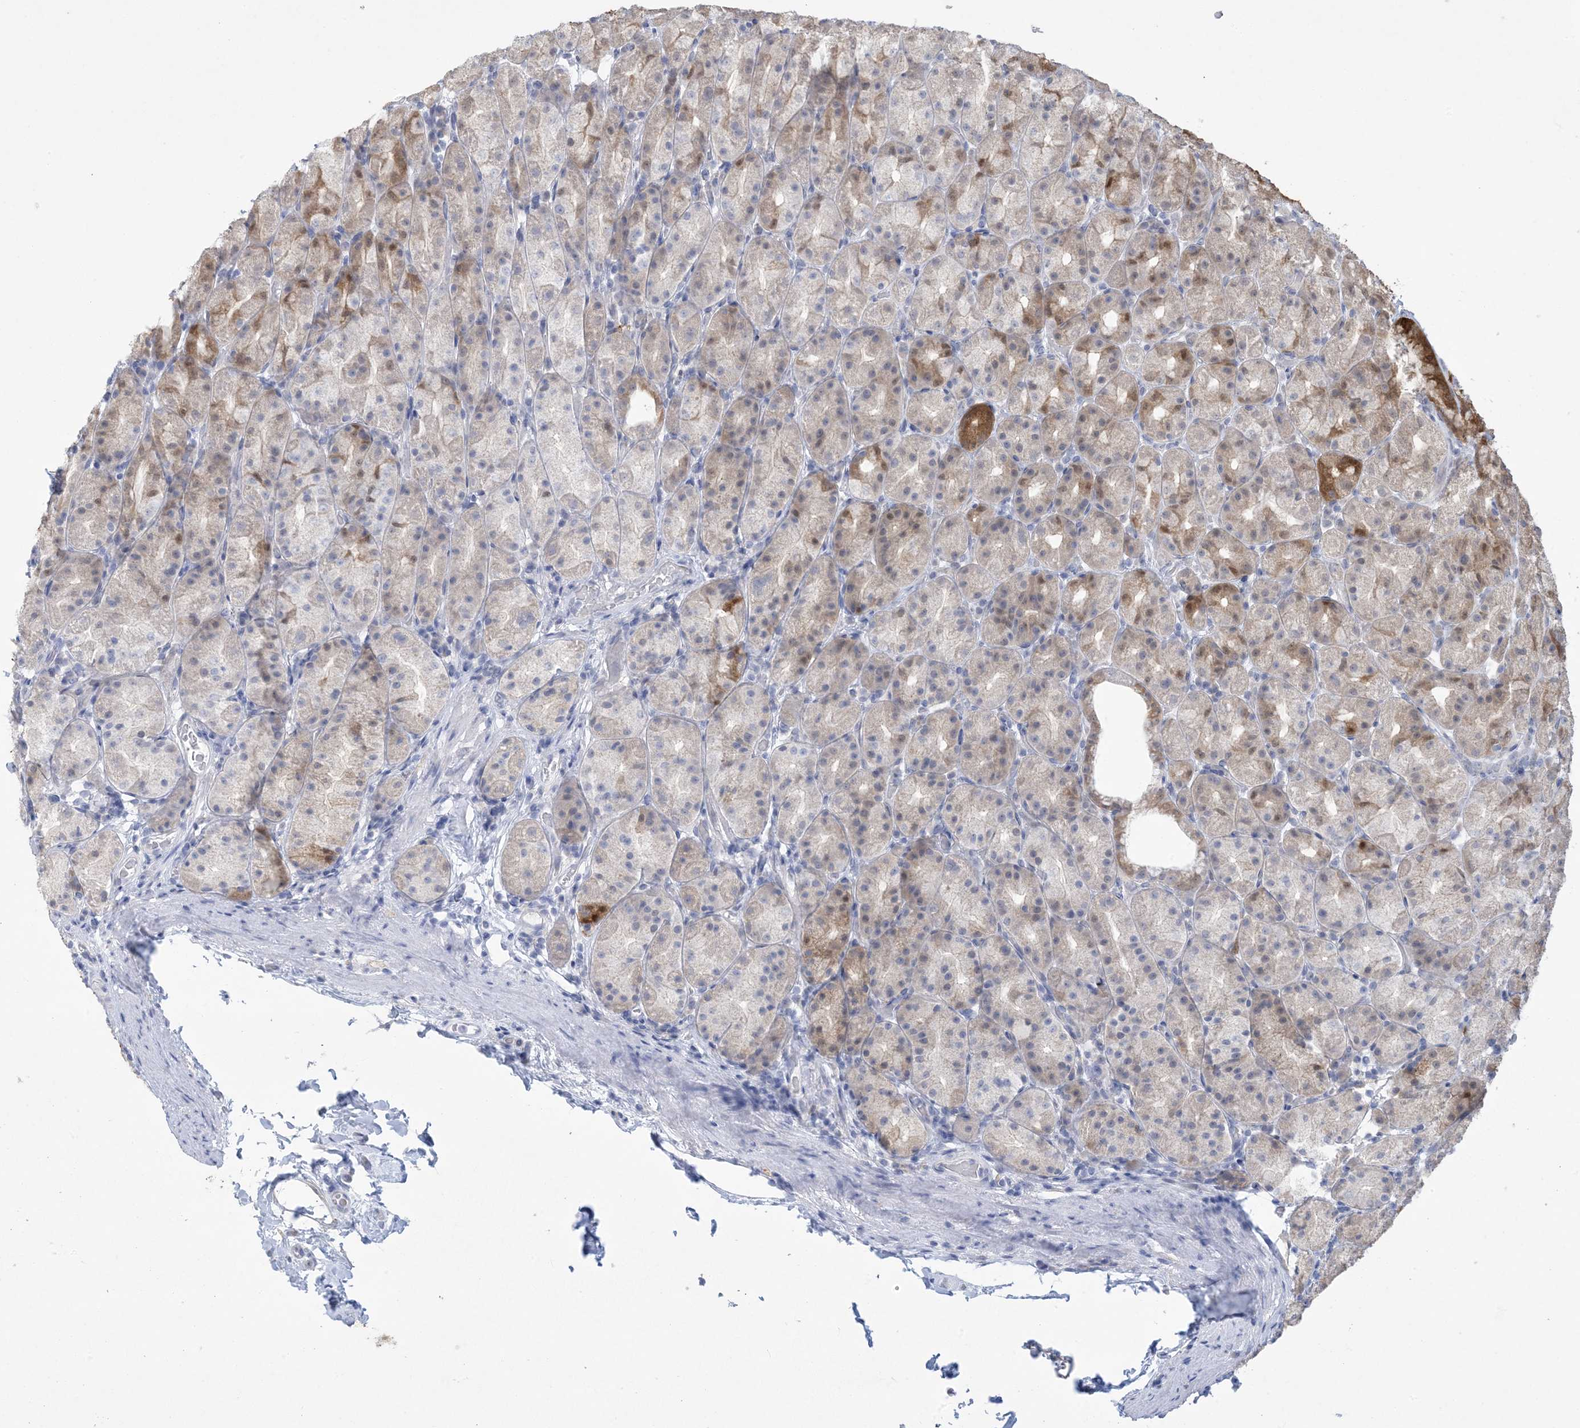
{"staining": {"intensity": "strong", "quantity": "<25%", "location": "cytoplasmic/membranous"}, "tissue": "stomach", "cell_type": "Glandular cells", "image_type": "normal", "snomed": [{"axis": "morphology", "description": "Normal tissue, NOS"}, {"axis": "topography", "description": "Stomach, upper"}], "caption": "Brown immunohistochemical staining in unremarkable stomach demonstrates strong cytoplasmic/membranous staining in approximately <25% of glandular cells. (Brightfield microscopy of DAB IHC at high magnification).", "gene": "HMGCS1", "patient": {"sex": "male", "age": 68}}